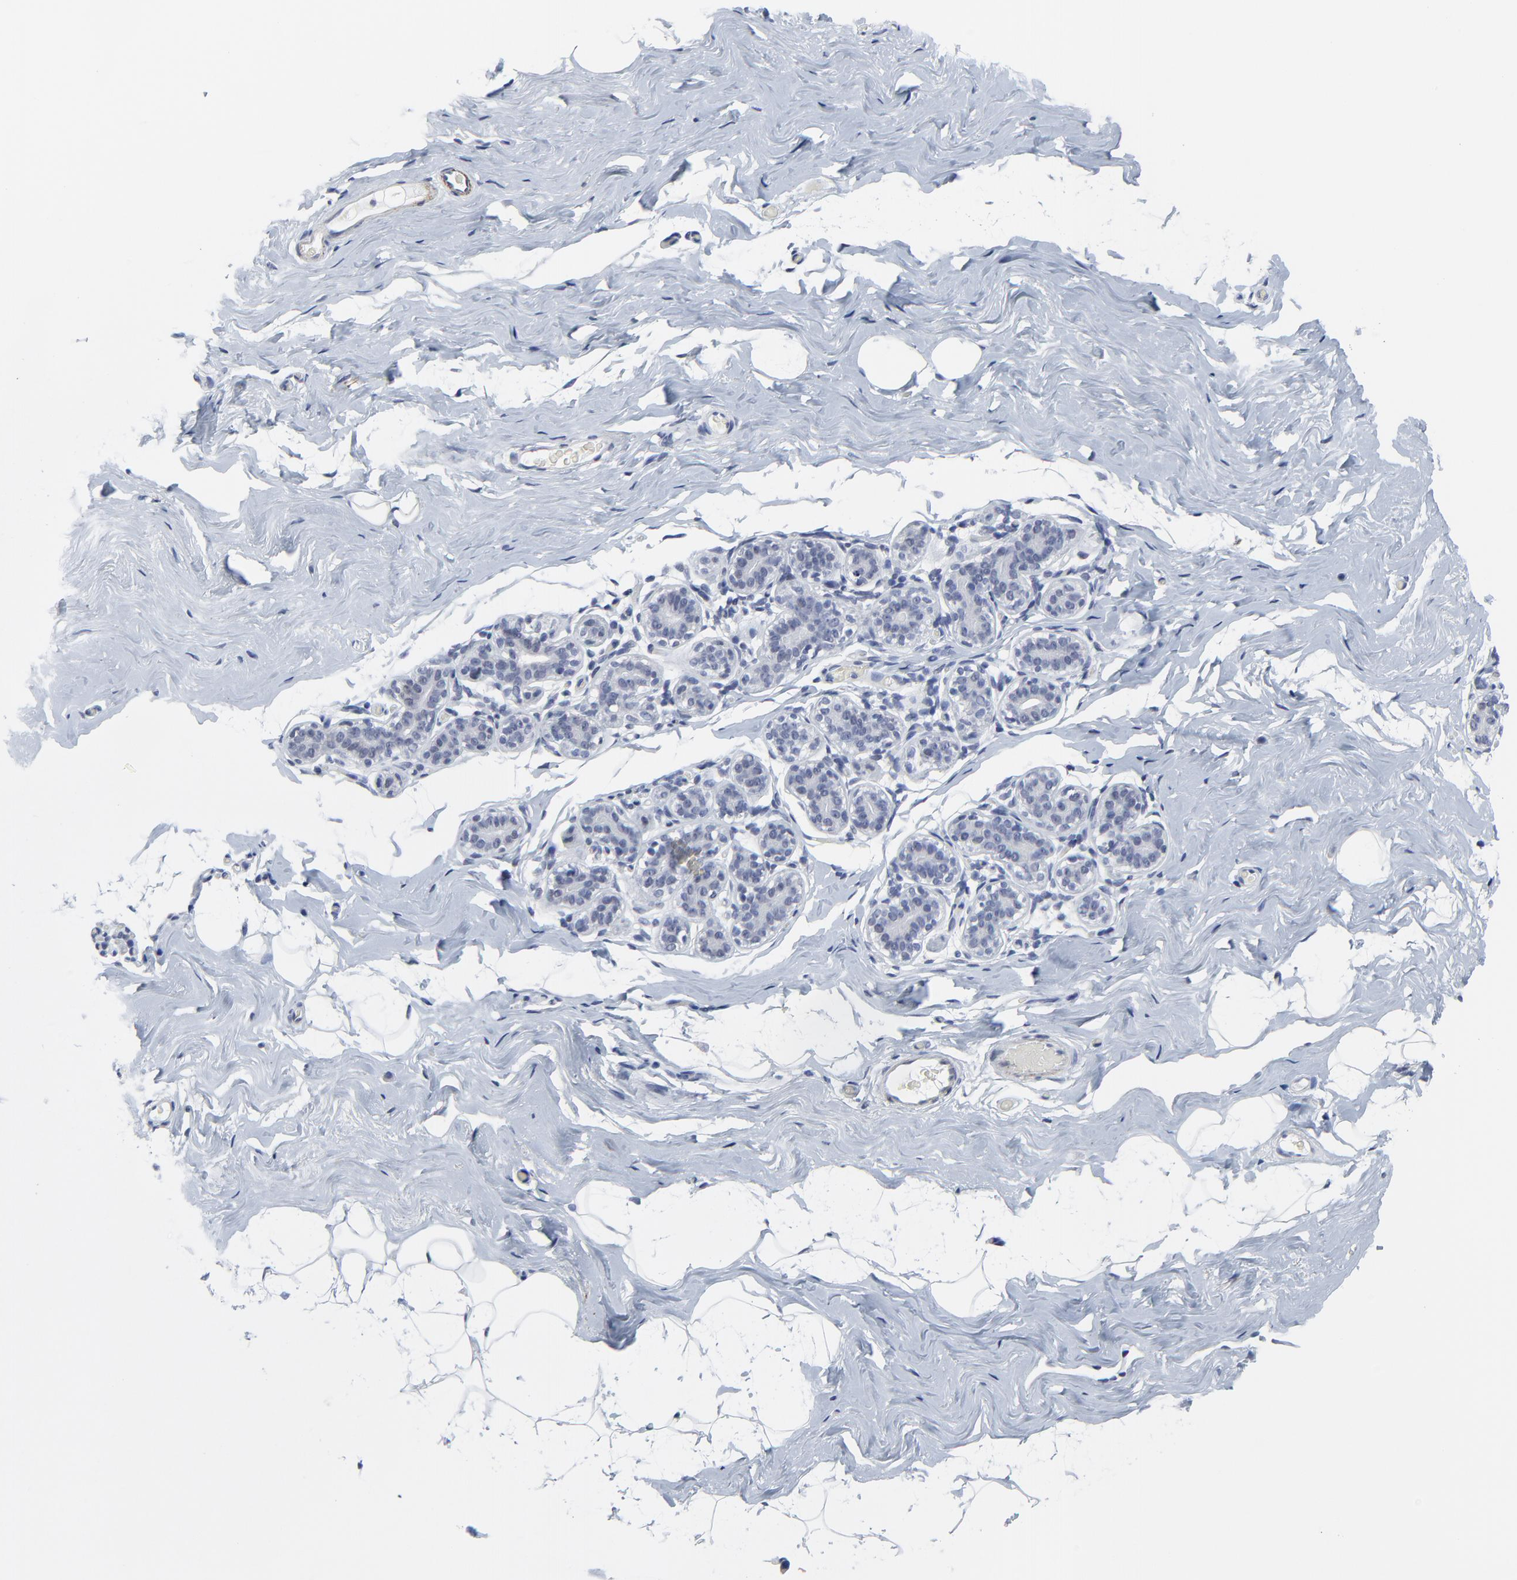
{"staining": {"intensity": "negative", "quantity": "none", "location": "none"}, "tissue": "breast", "cell_type": "Adipocytes", "image_type": "normal", "snomed": [{"axis": "morphology", "description": "Normal tissue, NOS"}, {"axis": "topography", "description": "Breast"}, {"axis": "topography", "description": "Soft tissue"}], "caption": "Photomicrograph shows no protein expression in adipocytes of benign breast. The staining was performed using DAB to visualize the protein expression in brown, while the nuclei were stained in blue with hematoxylin (Magnification: 20x).", "gene": "ZNF589", "patient": {"sex": "female", "age": 75}}